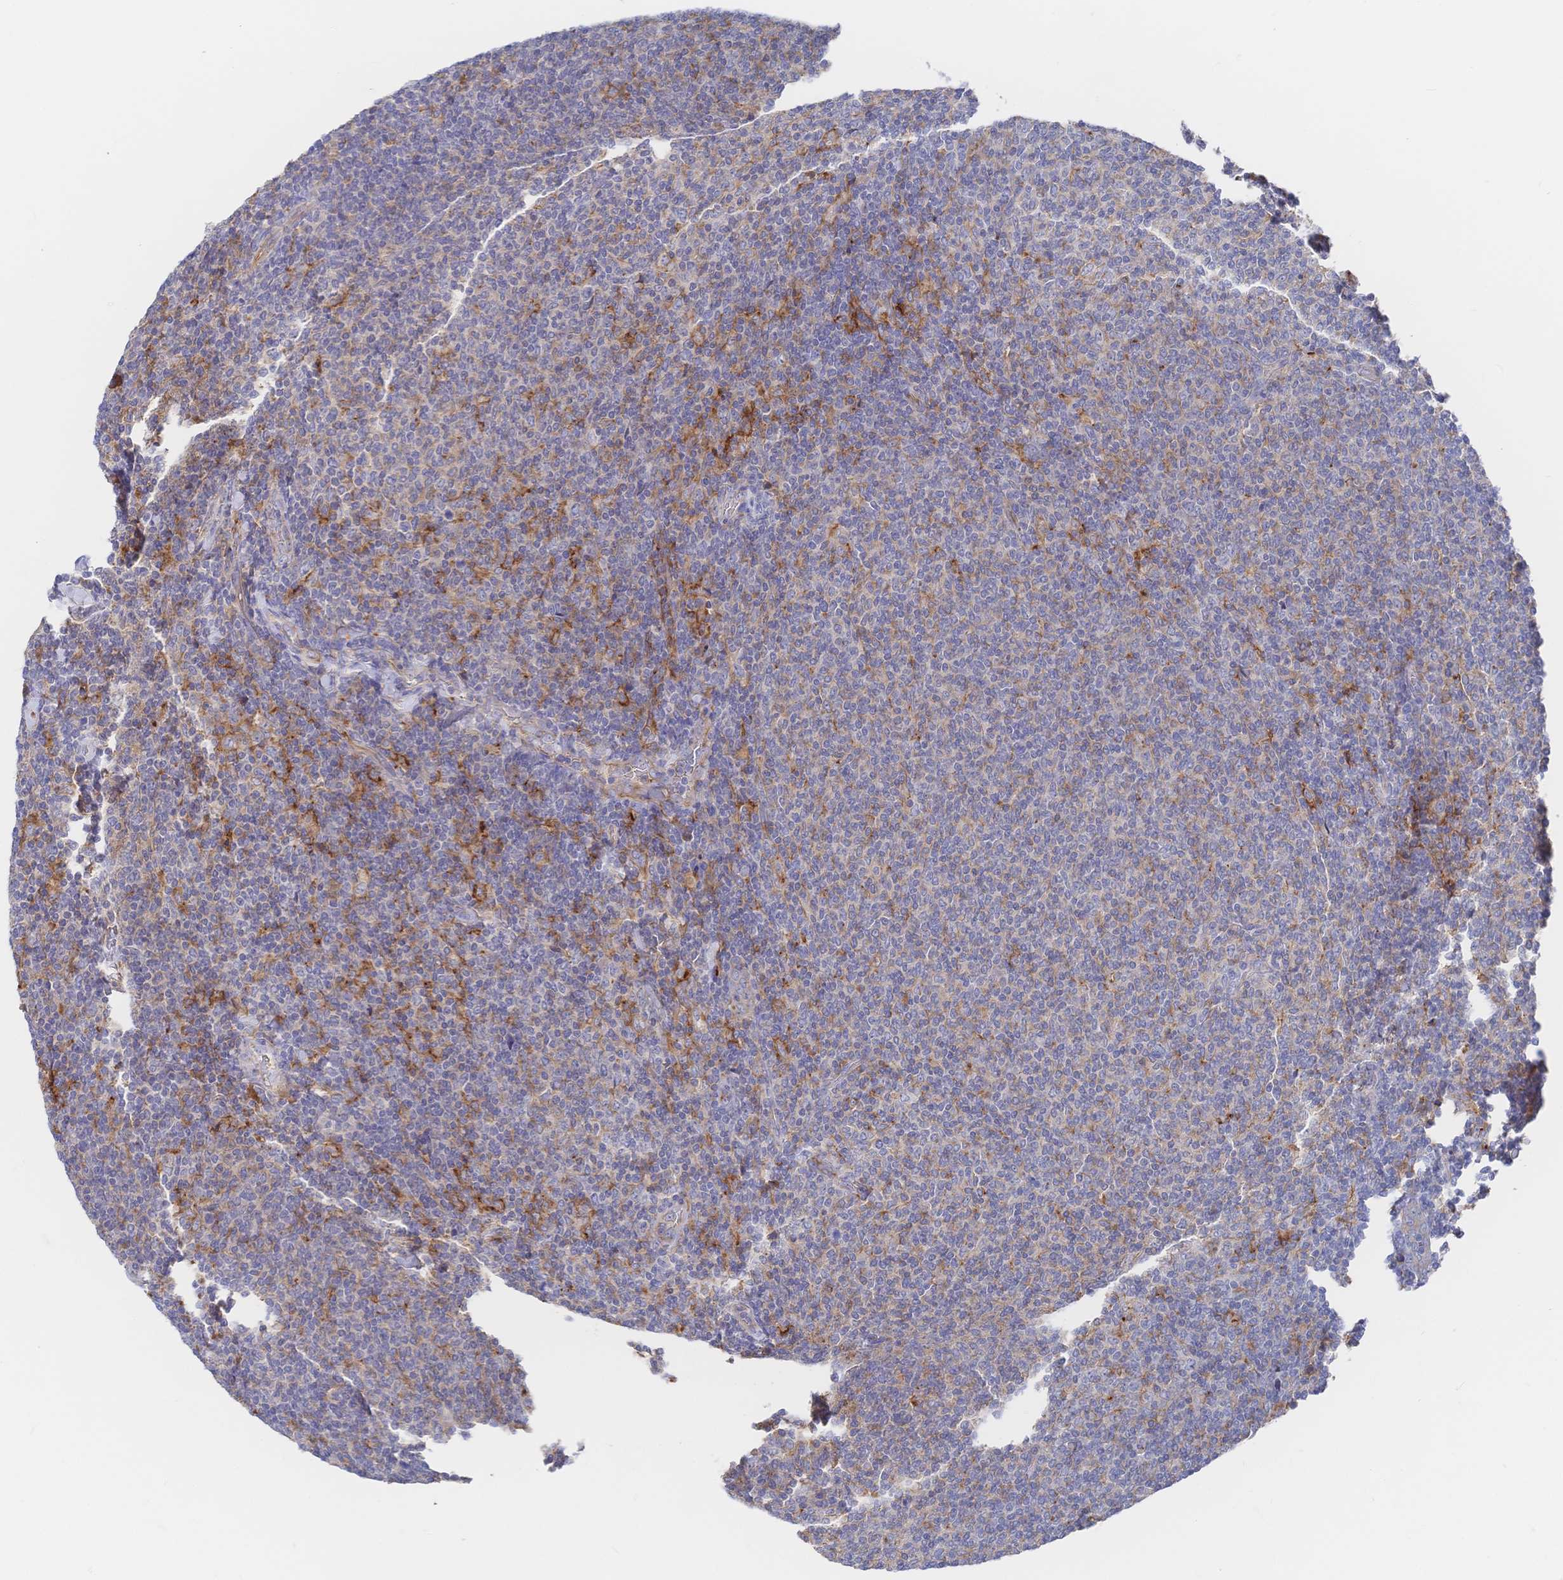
{"staining": {"intensity": "negative", "quantity": "none", "location": "none"}, "tissue": "lymphoma", "cell_type": "Tumor cells", "image_type": "cancer", "snomed": [{"axis": "morphology", "description": "Malignant lymphoma, non-Hodgkin's type, Low grade"}, {"axis": "topography", "description": "Lymph node"}], "caption": "A photomicrograph of human lymphoma is negative for staining in tumor cells.", "gene": "F11R", "patient": {"sex": "male", "age": 52}}